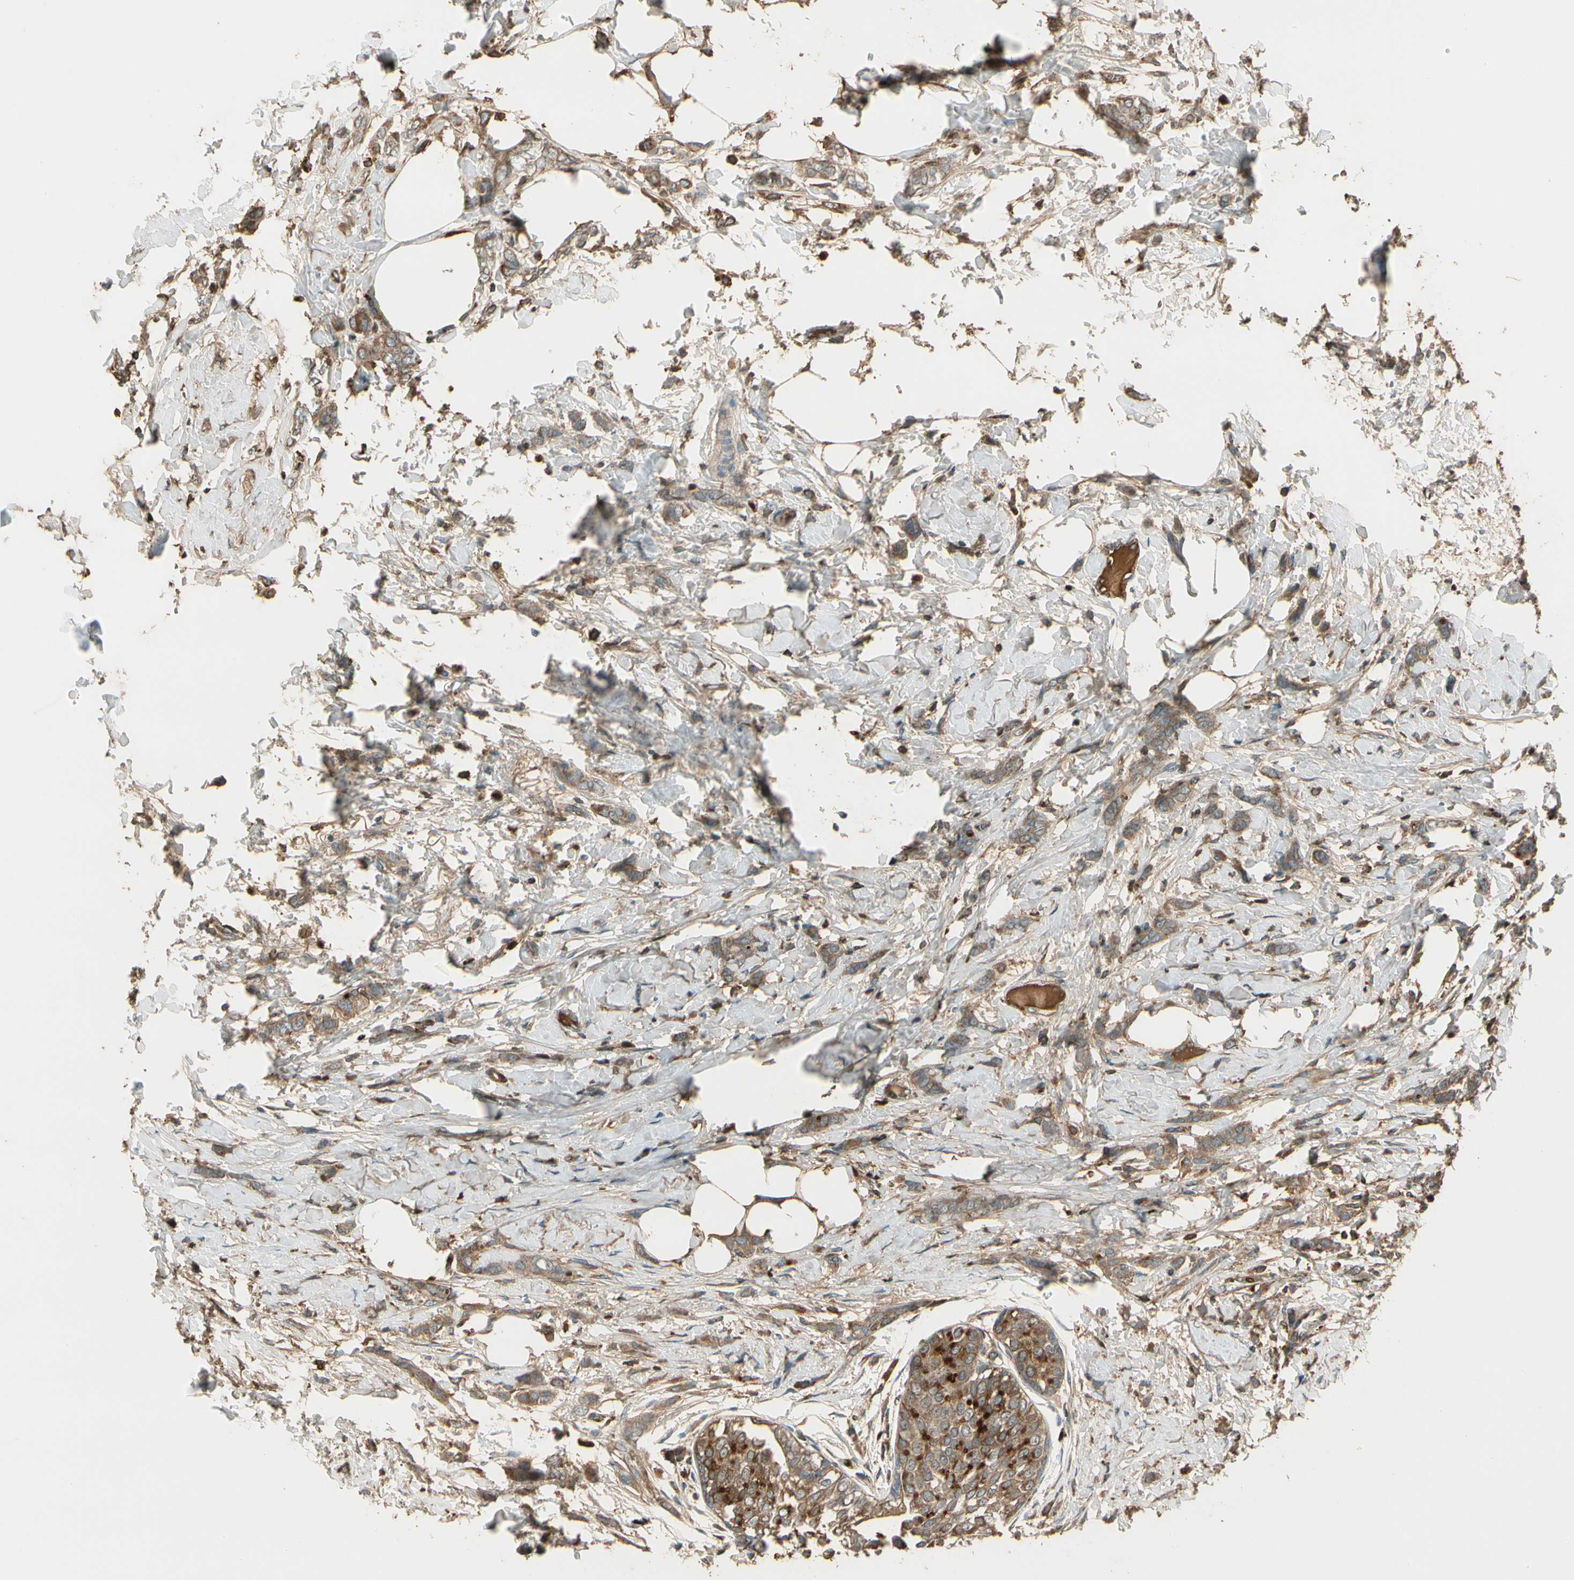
{"staining": {"intensity": "weak", "quantity": ">75%", "location": "cytoplasmic/membranous"}, "tissue": "breast cancer", "cell_type": "Tumor cells", "image_type": "cancer", "snomed": [{"axis": "morphology", "description": "Lobular carcinoma, in situ"}, {"axis": "morphology", "description": "Lobular carcinoma"}, {"axis": "topography", "description": "Breast"}], "caption": "Protein expression analysis of human breast cancer (lobular carcinoma in situ) reveals weak cytoplasmic/membranous staining in about >75% of tumor cells.", "gene": "STX11", "patient": {"sex": "female", "age": 41}}